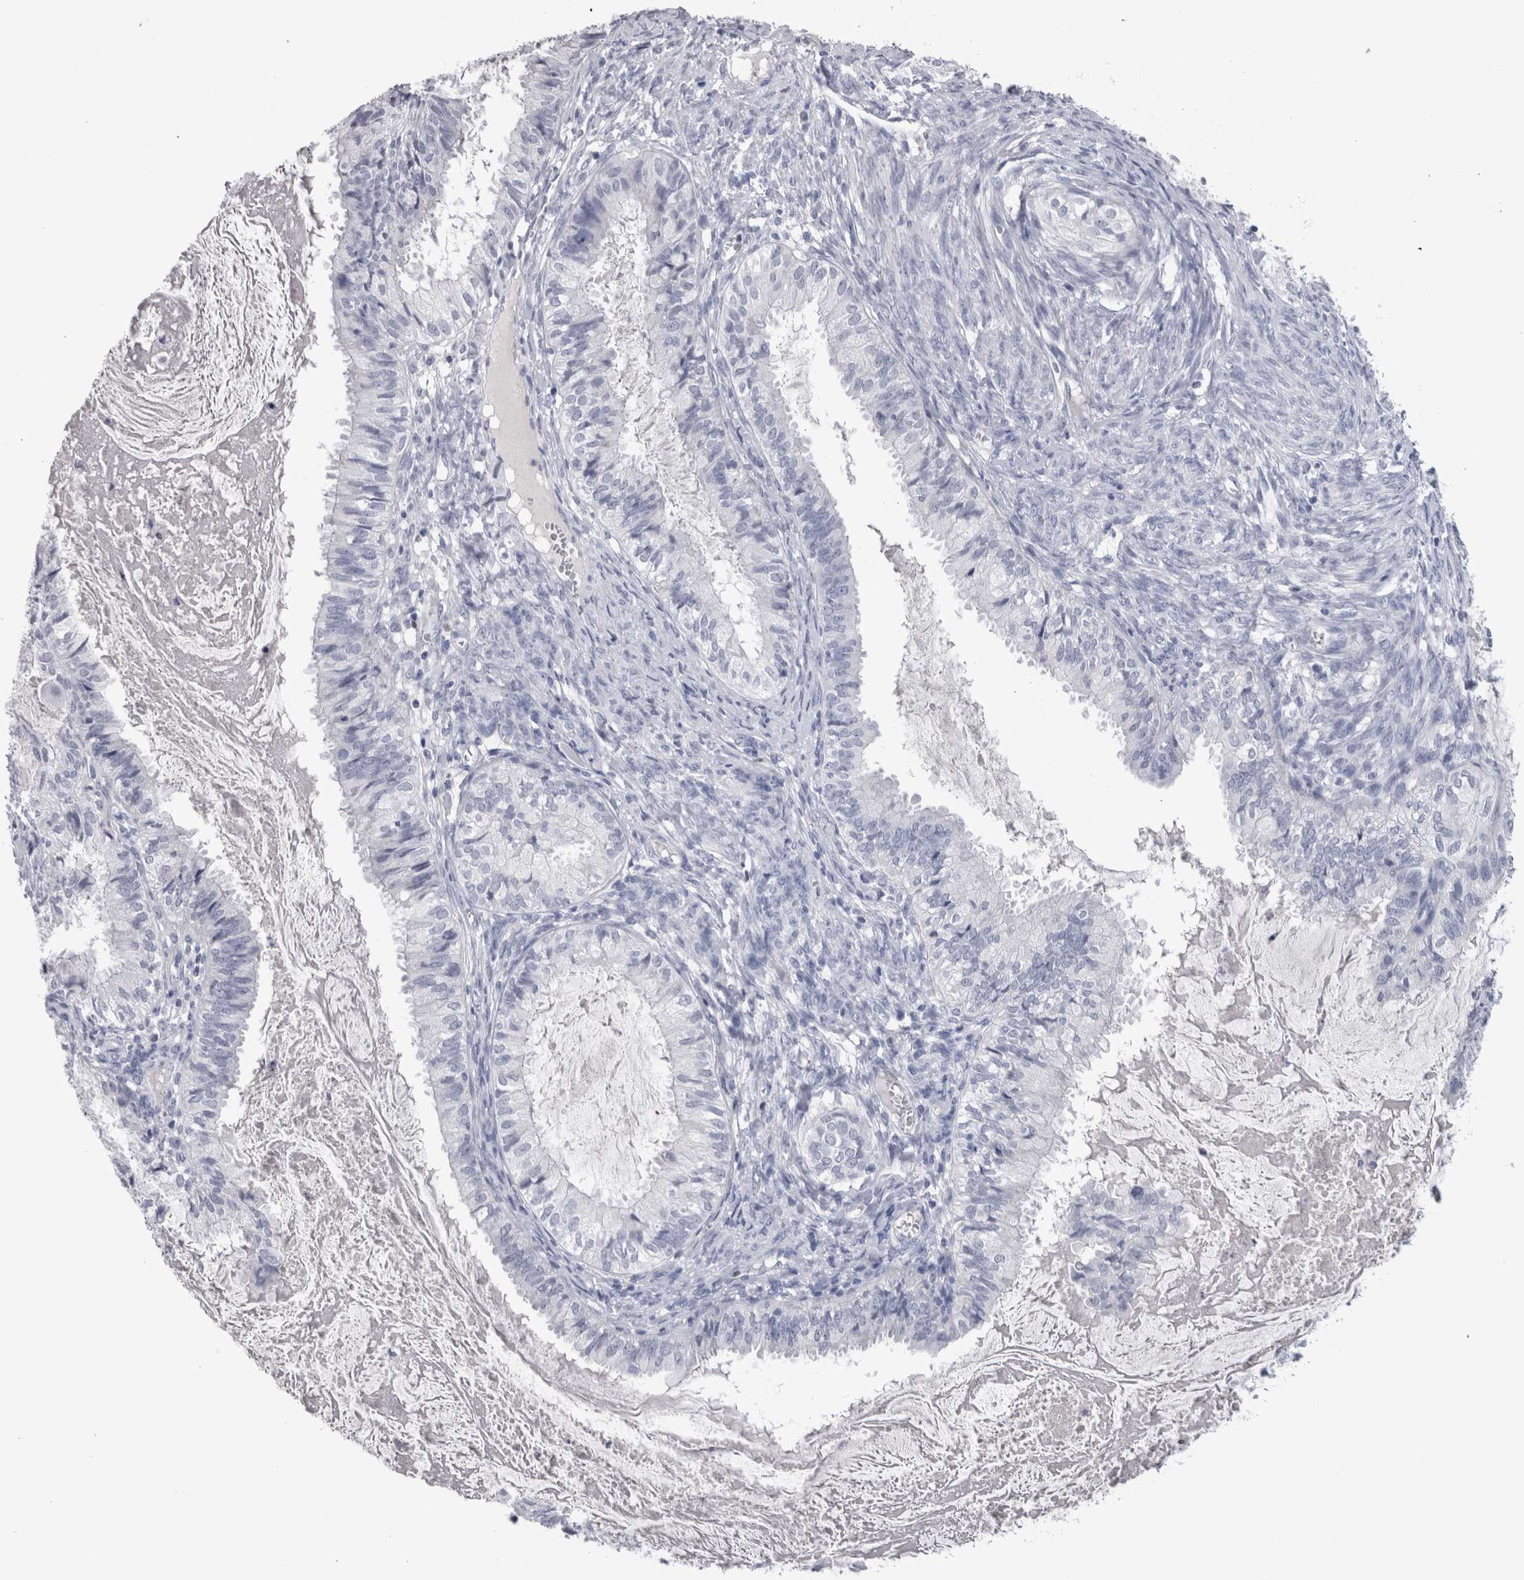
{"staining": {"intensity": "negative", "quantity": "none", "location": "none"}, "tissue": "cervical cancer", "cell_type": "Tumor cells", "image_type": "cancer", "snomed": [{"axis": "morphology", "description": "Normal tissue, NOS"}, {"axis": "morphology", "description": "Adenocarcinoma, NOS"}, {"axis": "topography", "description": "Cervix"}, {"axis": "topography", "description": "Endometrium"}], "caption": "Immunohistochemistry of human cervical cancer displays no positivity in tumor cells. Nuclei are stained in blue.", "gene": "PAX5", "patient": {"sex": "female", "age": 86}}